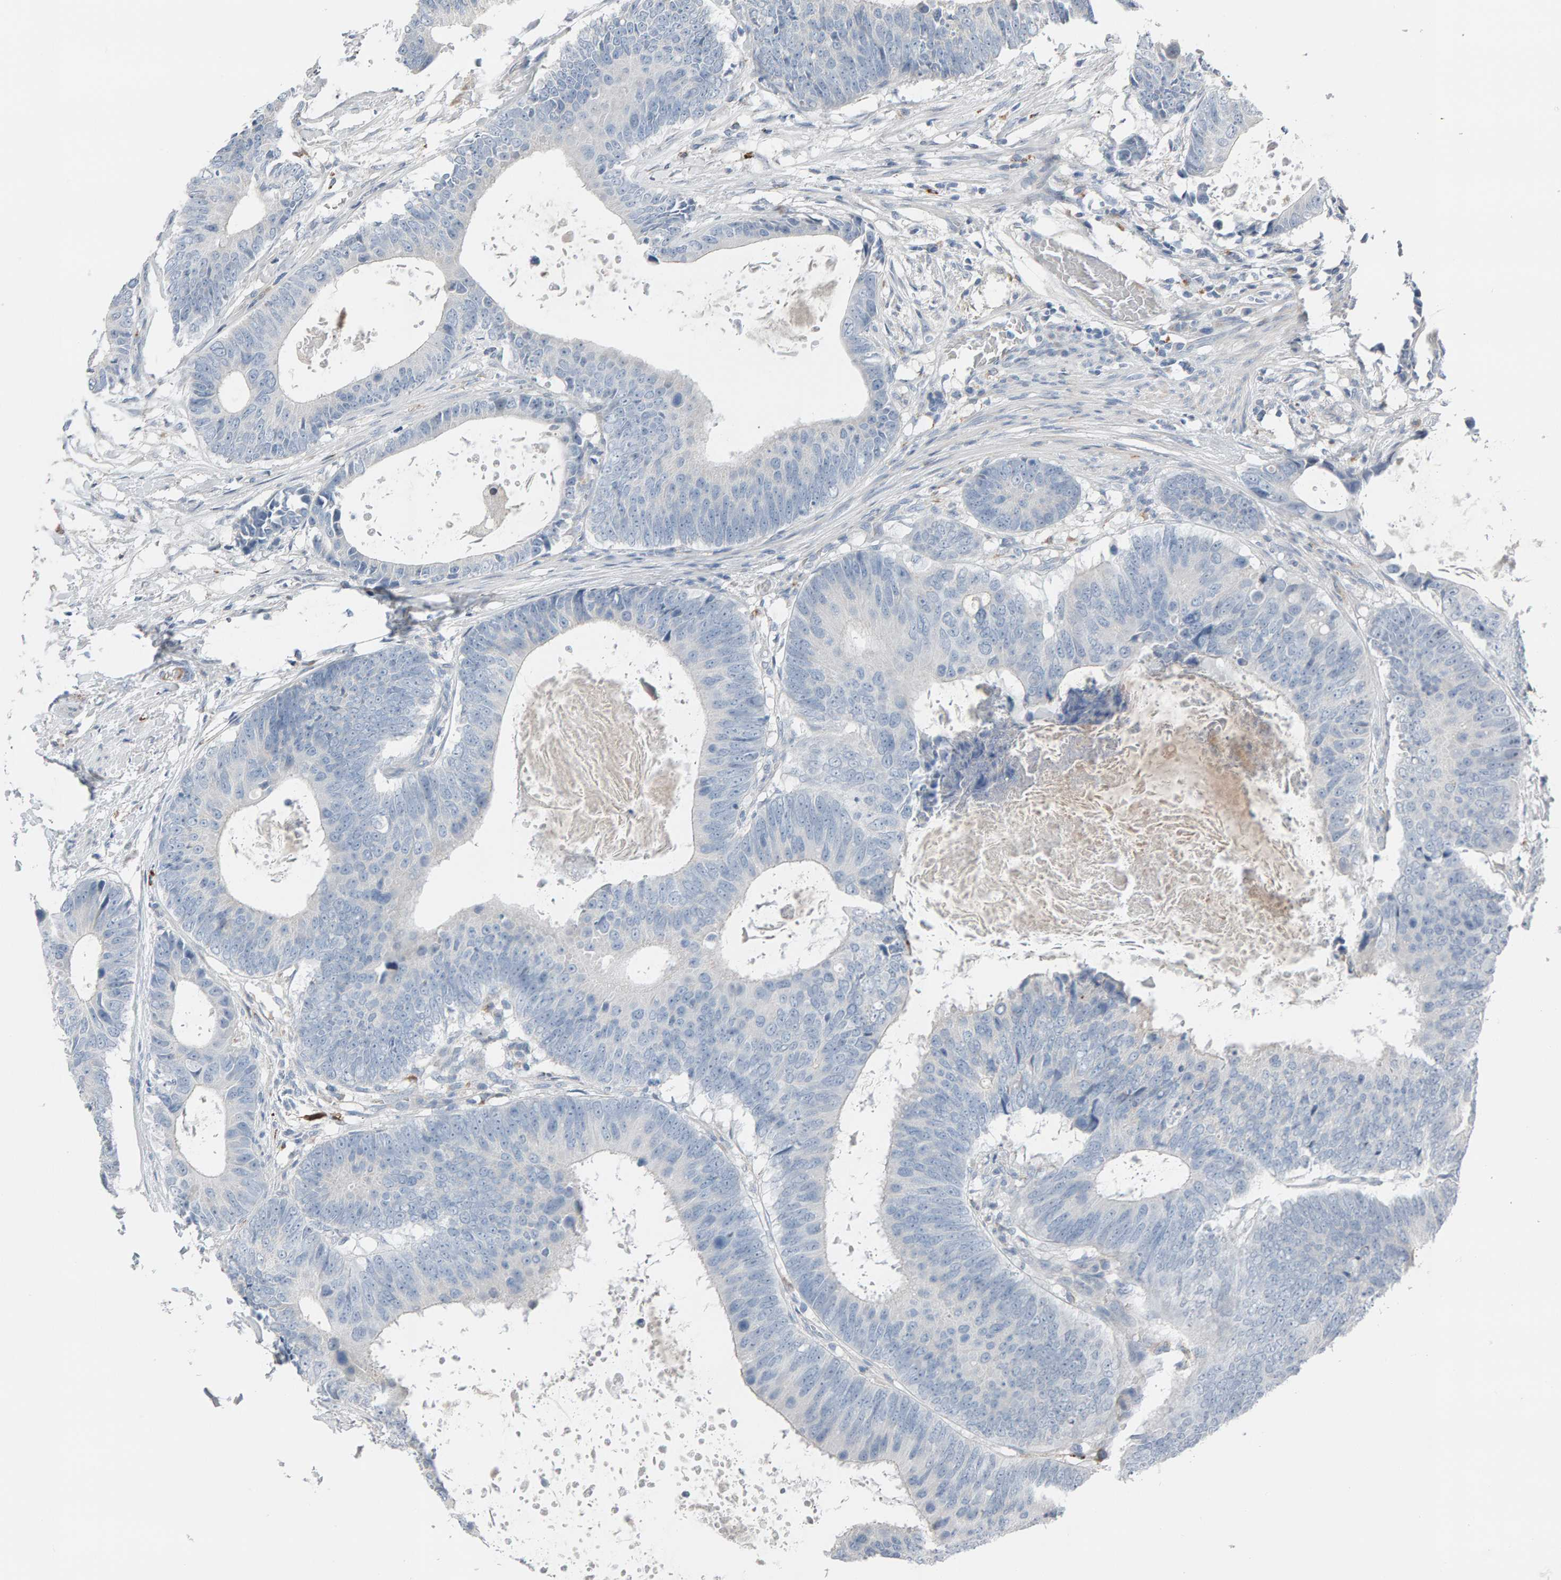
{"staining": {"intensity": "negative", "quantity": "none", "location": "none"}, "tissue": "colorectal cancer", "cell_type": "Tumor cells", "image_type": "cancer", "snomed": [{"axis": "morphology", "description": "Adenocarcinoma, NOS"}, {"axis": "topography", "description": "Colon"}], "caption": "Human adenocarcinoma (colorectal) stained for a protein using immunohistochemistry (IHC) displays no expression in tumor cells.", "gene": "IPPK", "patient": {"sex": "male", "age": 56}}